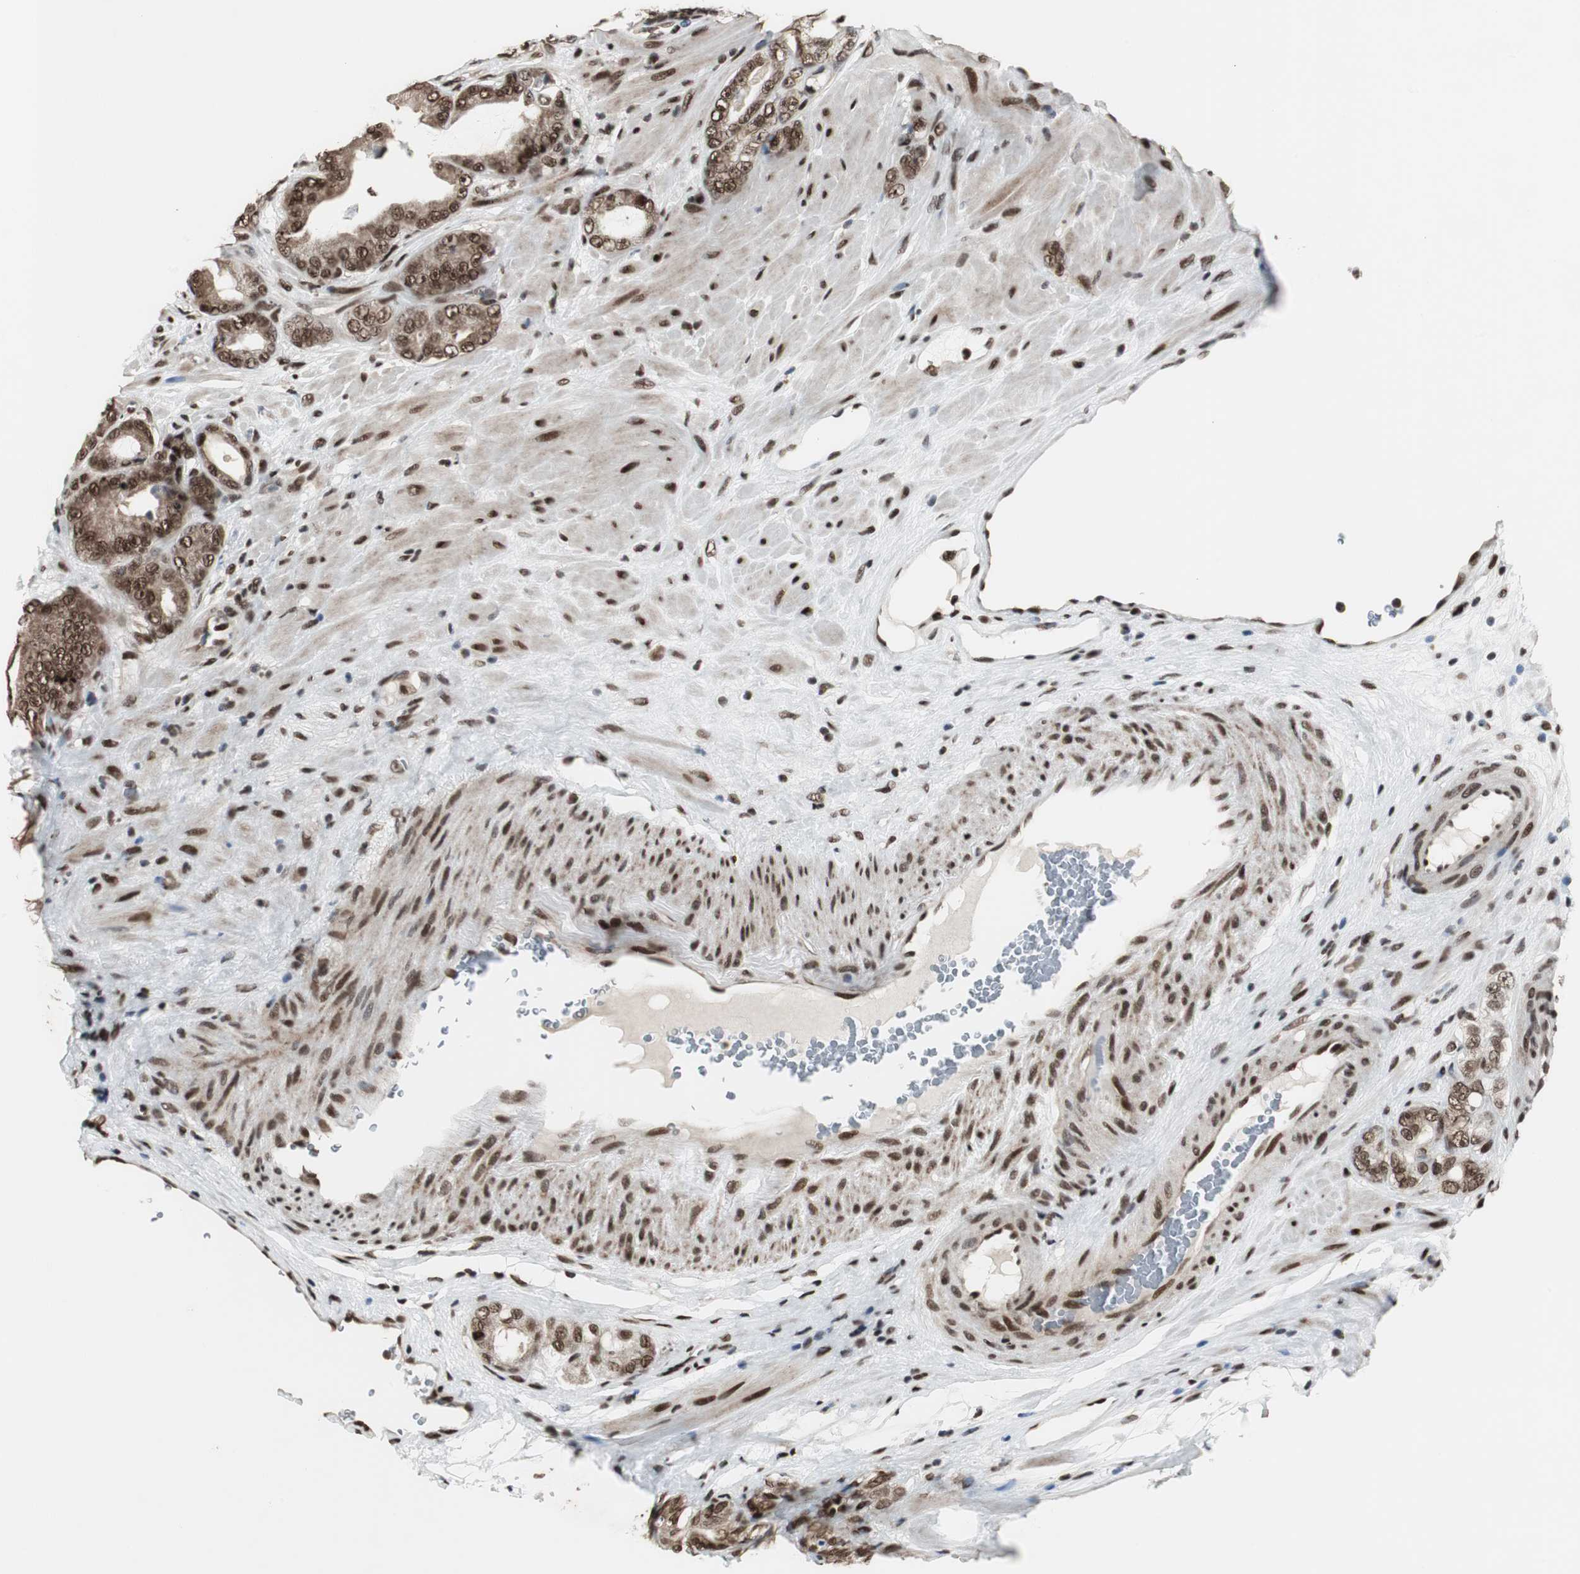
{"staining": {"intensity": "strong", "quantity": ">75%", "location": "nuclear"}, "tissue": "prostate cancer", "cell_type": "Tumor cells", "image_type": "cancer", "snomed": [{"axis": "morphology", "description": "Adenocarcinoma, Low grade"}, {"axis": "topography", "description": "Prostate"}], "caption": "Strong nuclear staining for a protein is appreciated in about >75% of tumor cells of prostate low-grade adenocarcinoma using immunohistochemistry (IHC).", "gene": "CDK9", "patient": {"sex": "male", "age": 58}}